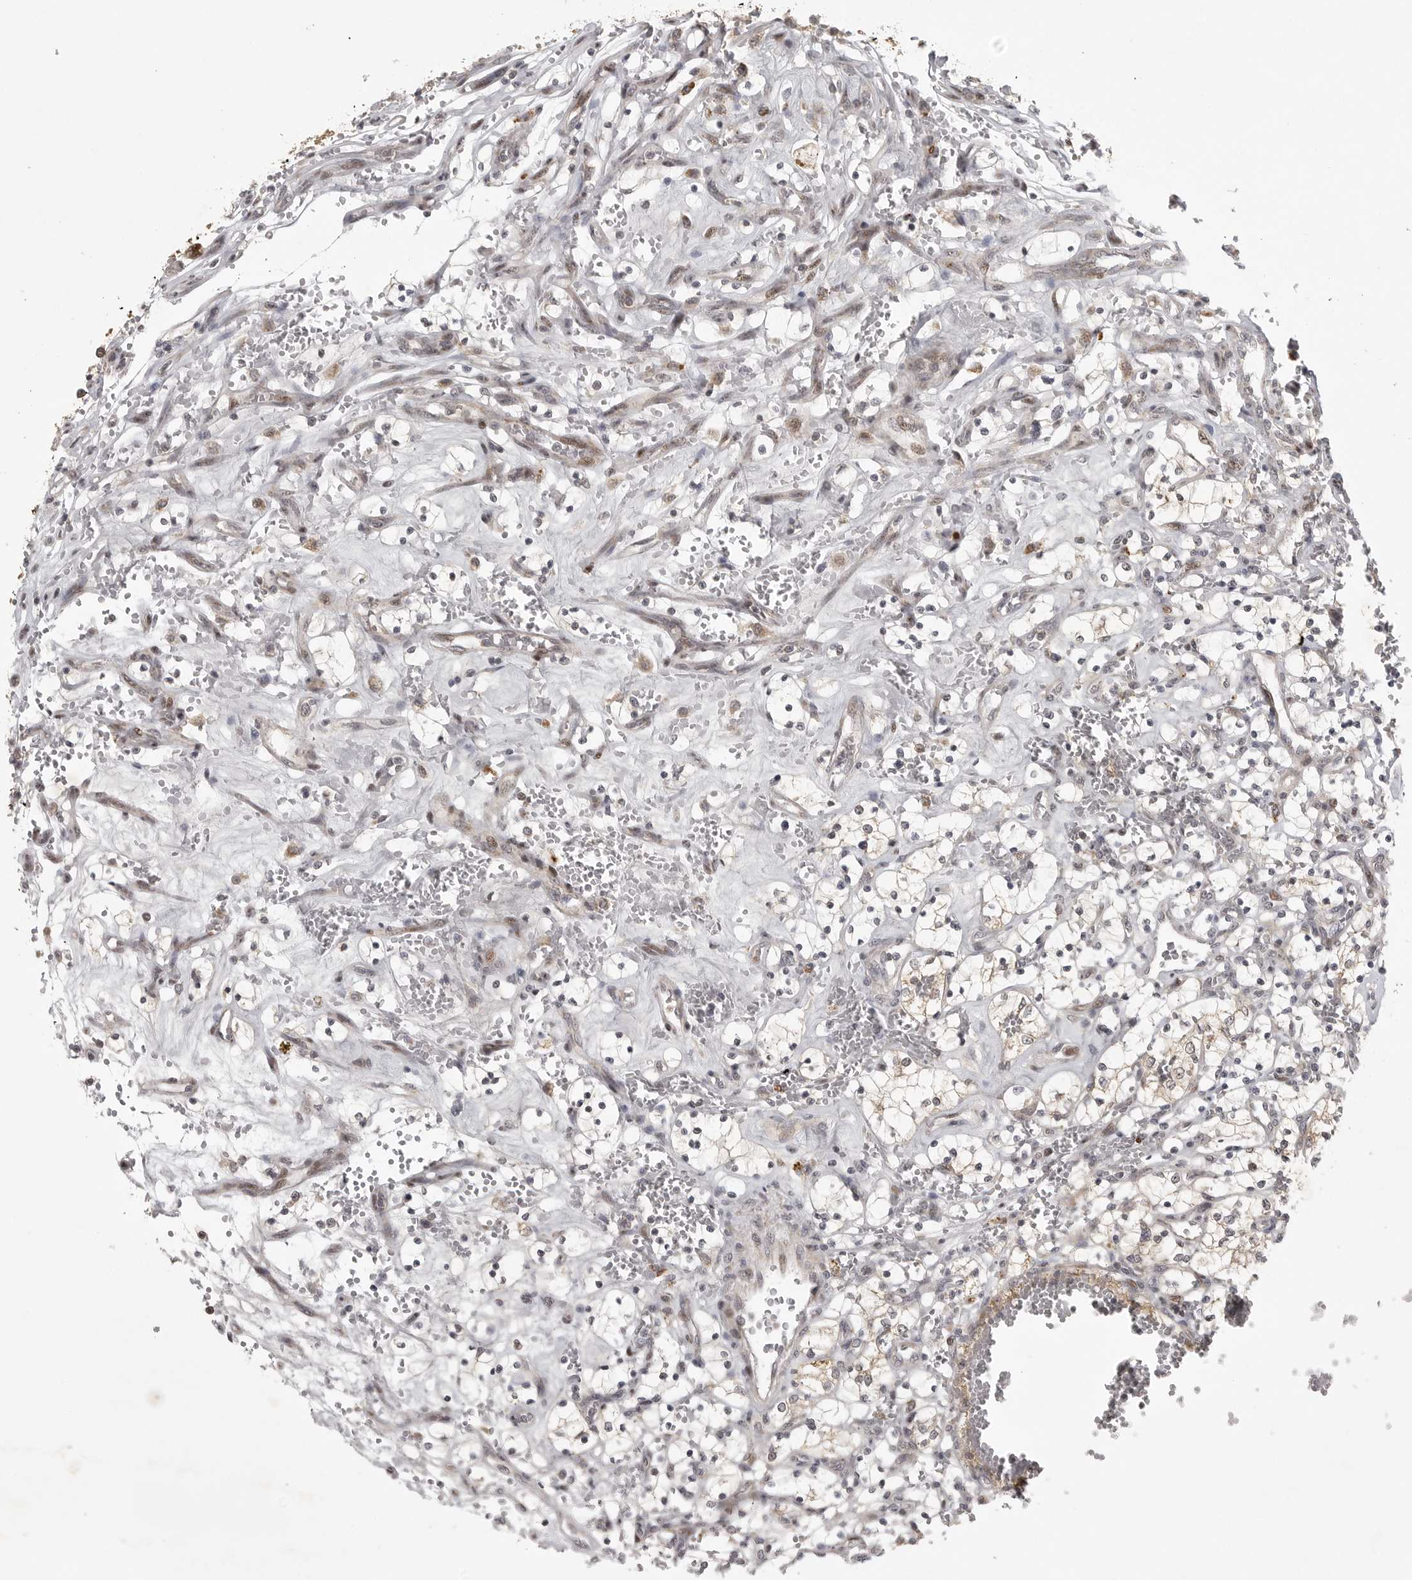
{"staining": {"intensity": "weak", "quantity": "25%-75%", "location": "cytoplasmic/membranous"}, "tissue": "renal cancer", "cell_type": "Tumor cells", "image_type": "cancer", "snomed": [{"axis": "morphology", "description": "Adenocarcinoma, NOS"}, {"axis": "topography", "description": "Kidney"}], "caption": "Immunohistochemistry staining of adenocarcinoma (renal), which displays low levels of weak cytoplasmic/membranous positivity in about 25%-75% of tumor cells indicating weak cytoplasmic/membranous protein expression. The staining was performed using DAB (3,3'-diaminobenzidine) (brown) for protein detection and nuclei were counterstained in hematoxylin (blue).", "gene": "POLE2", "patient": {"sex": "female", "age": 69}}